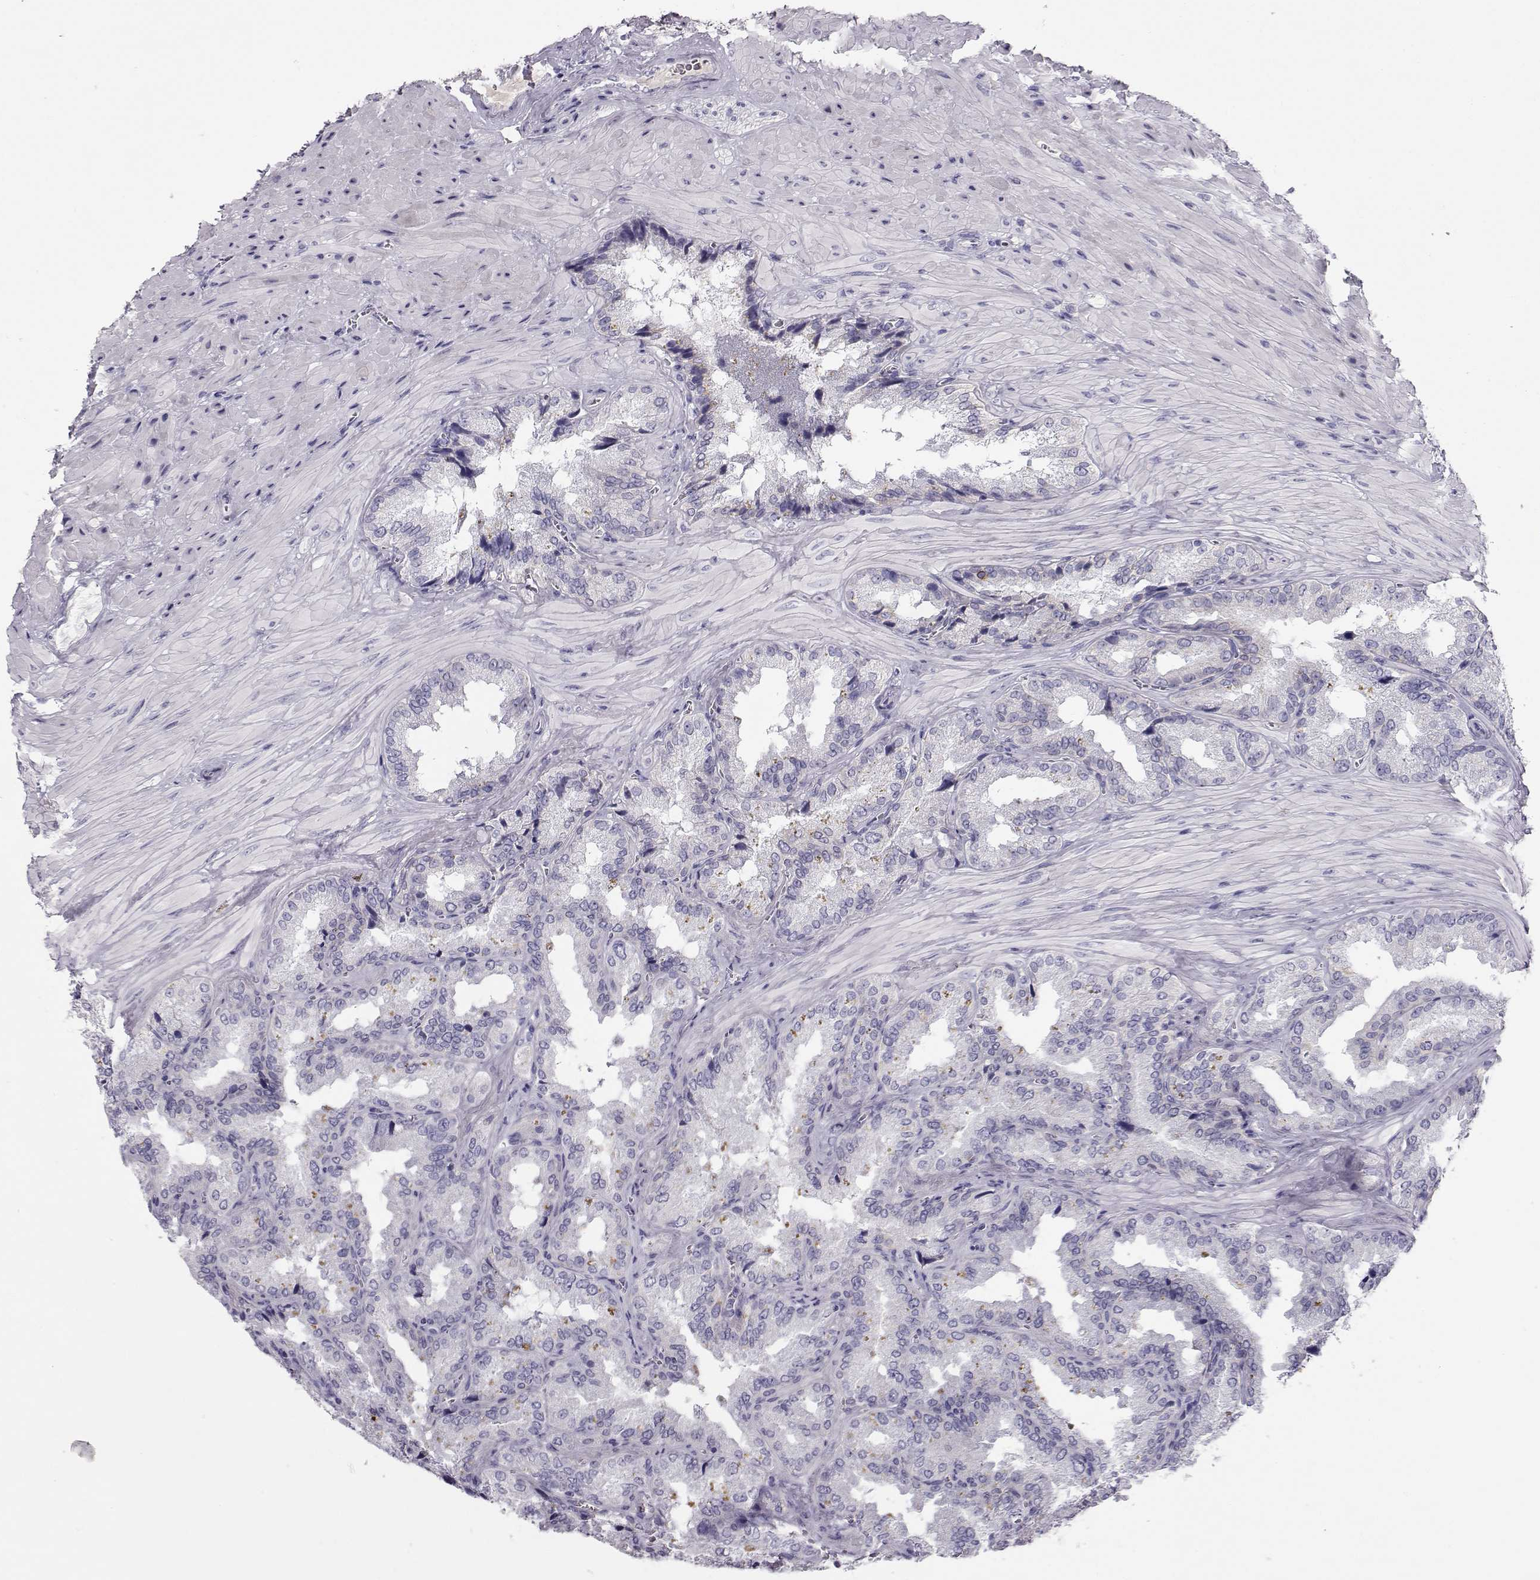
{"staining": {"intensity": "negative", "quantity": "none", "location": "none"}, "tissue": "seminal vesicle", "cell_type": "Glandular cells", "image_type": "normal", "snomed": [{"axis": "morphology", "description": "Normal tissue, NOS"}, {"axis": "topography", "description": "Seminal veicle"}], "caption": "Immunohistochemistry (IHC) photomicrograph of unremarkable seminal vesicle stained for a protein (brown), which demonstrates no expression in glandular cells.", "gene": "GPR26", "patient": {"sex": "male", "age": 37}}